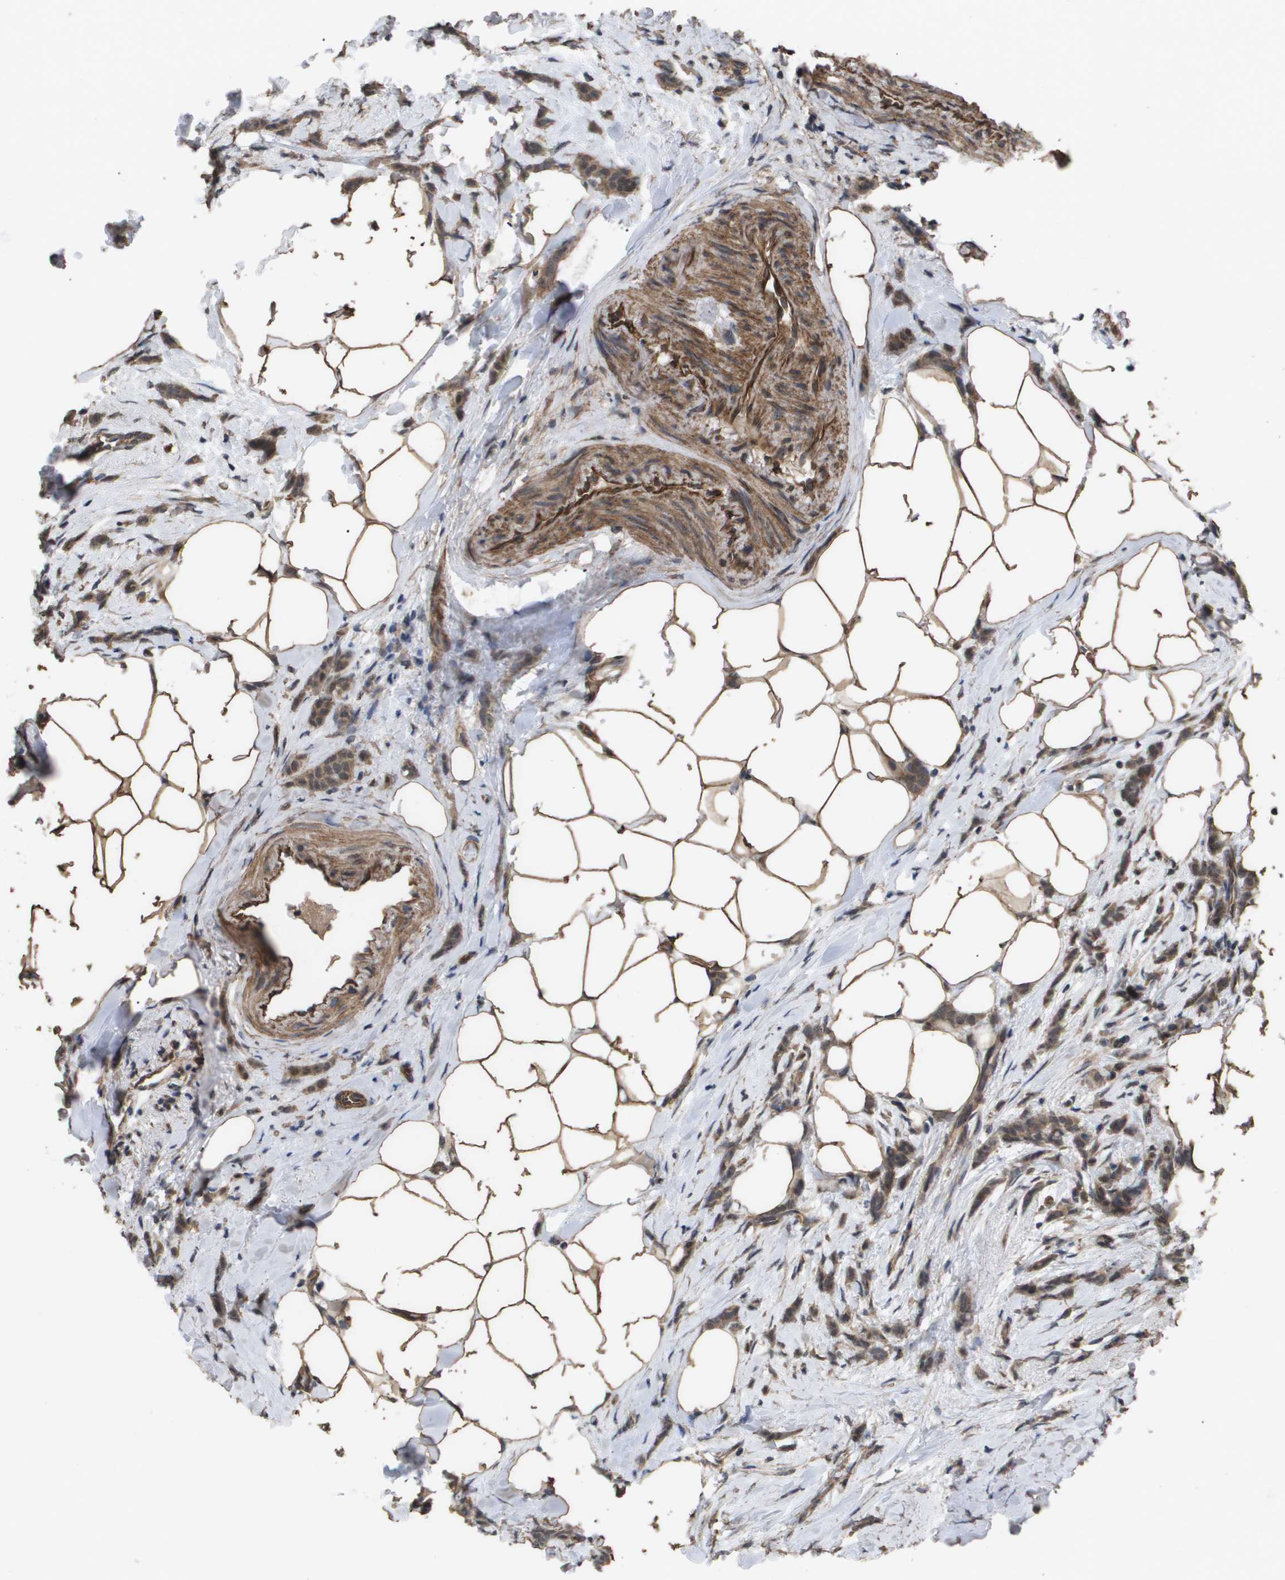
{"staining": {"intensity": "moderate", "quantity": ">75%", "location": "cytoplasmic/membranous"}, "tissue": "breast cancer", "cell_type": "Tumor cells", "image_type": "cancer", "snomed": [{"axis": "morphology", "description": "Lobular carcinoma, in situ"}, {"axis": "morphology", "description": "Lobular carcinoma"}, {"axis": "topography", "description": "Breast"}], "caption": "Breast cancer (lobular carcinoma in situ) stained with a protein marker reveals moderate staining in tumor cells.", "gene": "CUL5", "patient": {"sex": "female", "age": 41}}